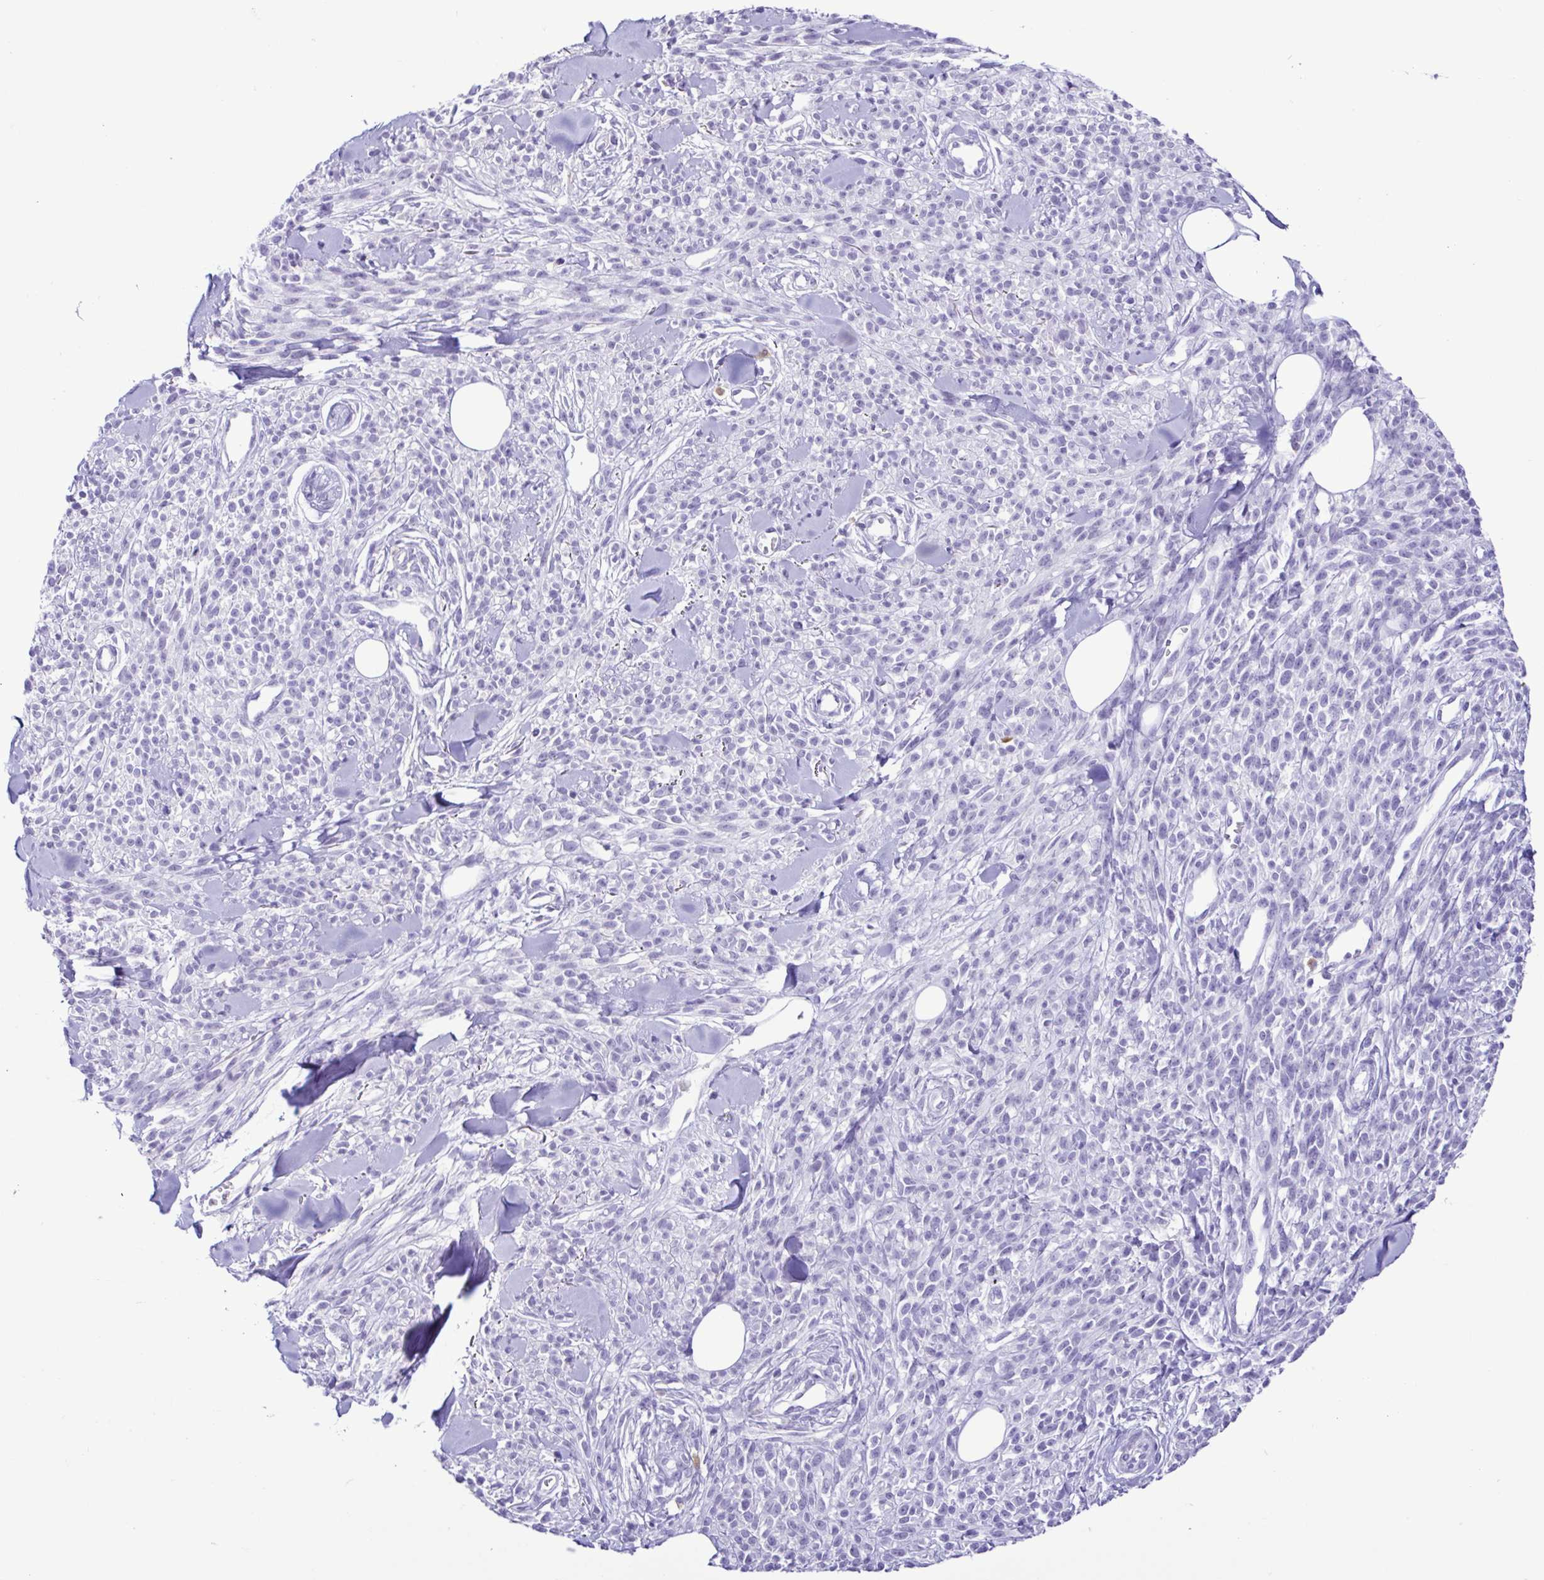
{"staining": {"intensity": "negative", "quantity": "none", "location": "none"}, "tissue": "melanoma", "cell_type": "Tumor cells", "image_type": "cancer", "snomed": [{"axis": "morphology", "description": "Malignant melanoma, NOS"}, {"axis": "topography", "description": "Skin"}, {"axis": "topography", "description": "Skin of trunk"}], "caption": "IHC micrograph of human malignant melanoma stained for a protein (brown), which demonstrates no expression in tumor cells. (Immunohistochemistry (ihc), brightfield microscopy, high magnification).", "gene": "SPATA16", "patient": {"sex": "male", "age": 74}}